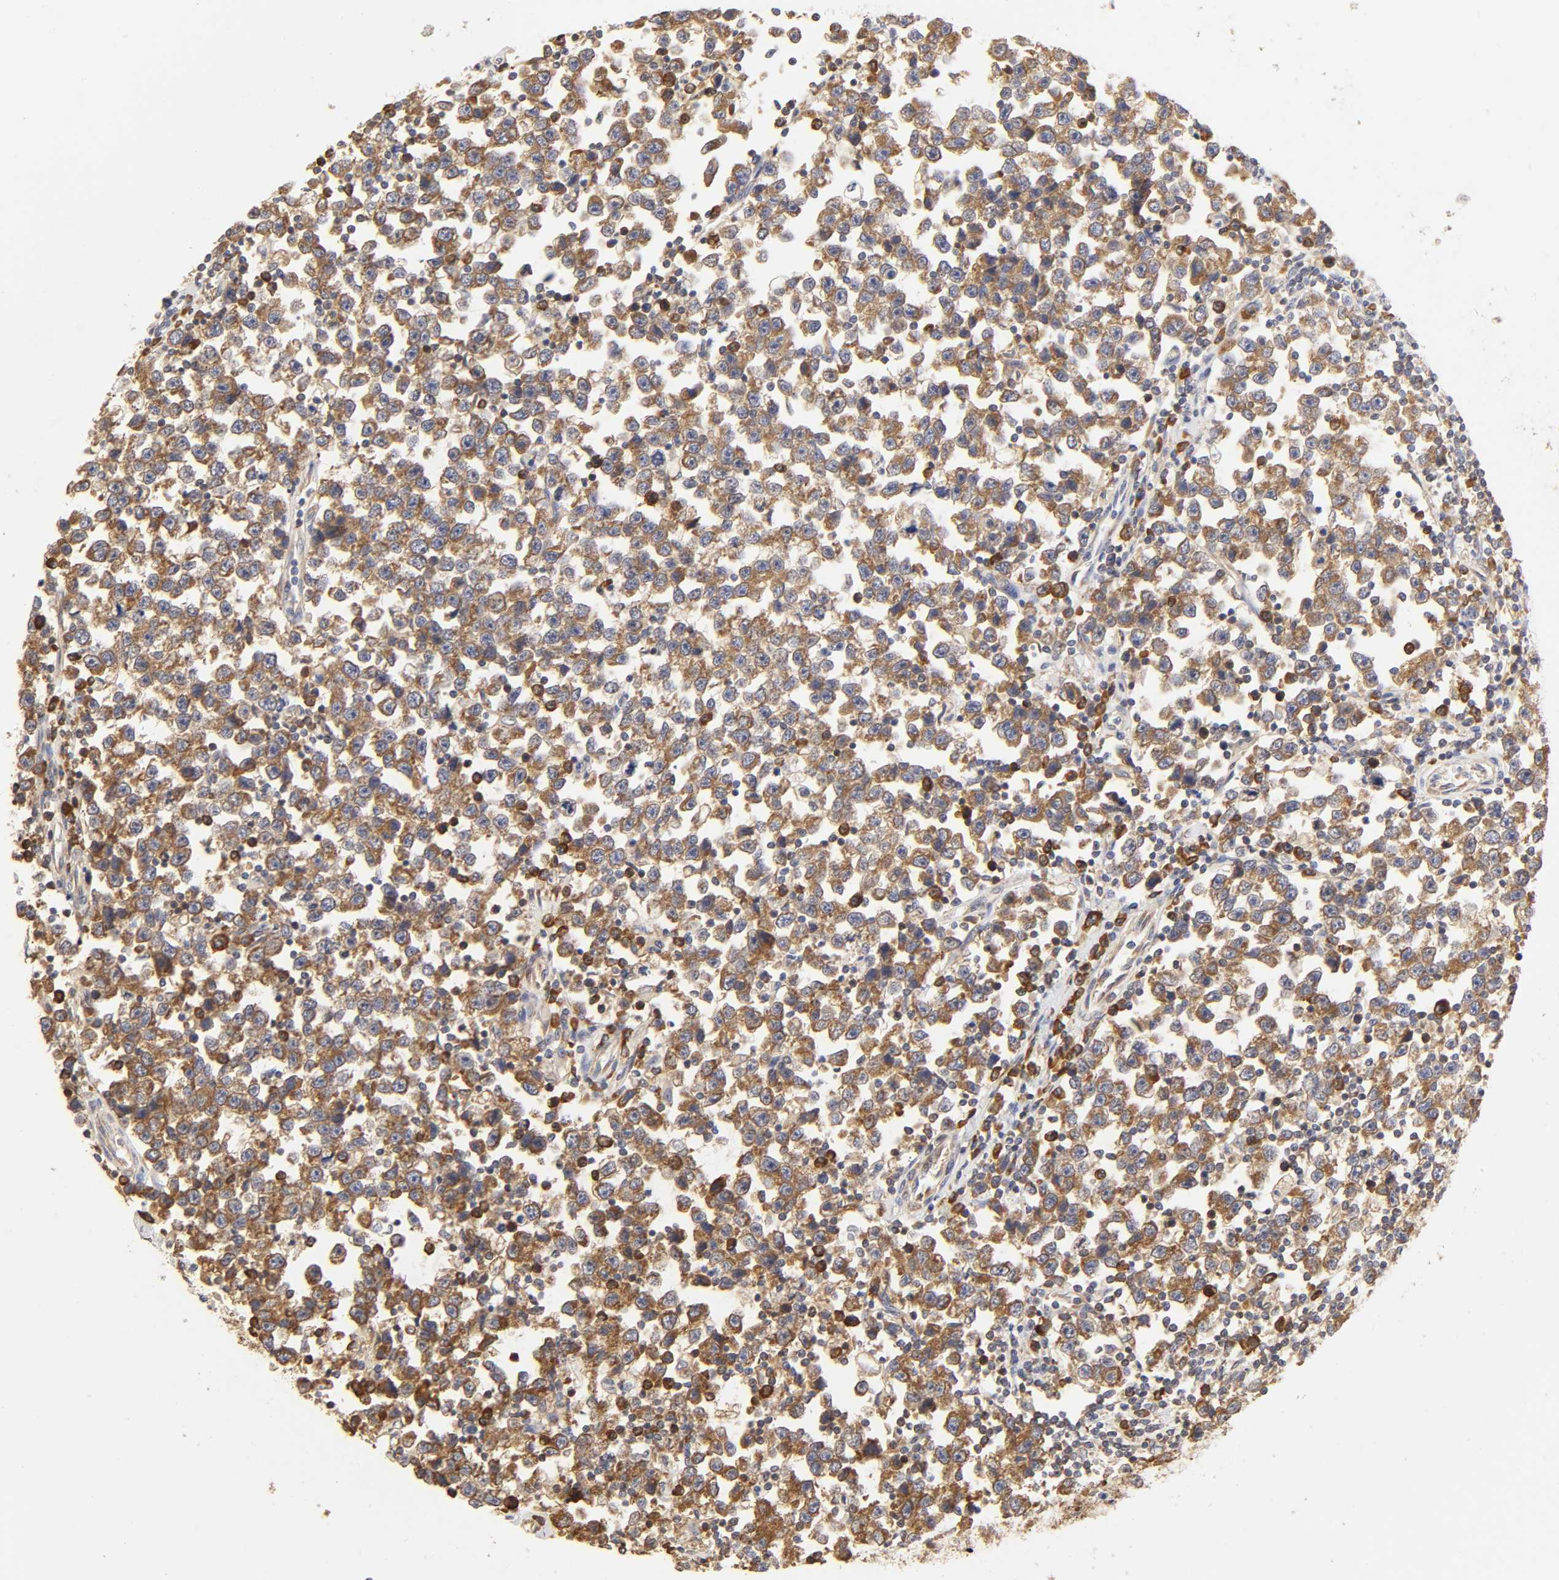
{"staining": {"intensity": "strong", "quantity": ">75%", "location": "cytoplasmic/membranous"}, "tissue": "testis cancer", "cell_type": "Tumor cells", "image_type": "cancer", "snomed": [{"axis": "morphology", "description": "Seminoma, NOS"}, {"axis": "topography", "description": "Testis"}], "caption": "Protein positivity by immunohistochemistry (IHC) shows strong cytoplasmic/membranous positivity in about >75% of tumor cells in testis cancer.", "gene": "RPL14", "patient": {"sex": "male", "age": 43}}